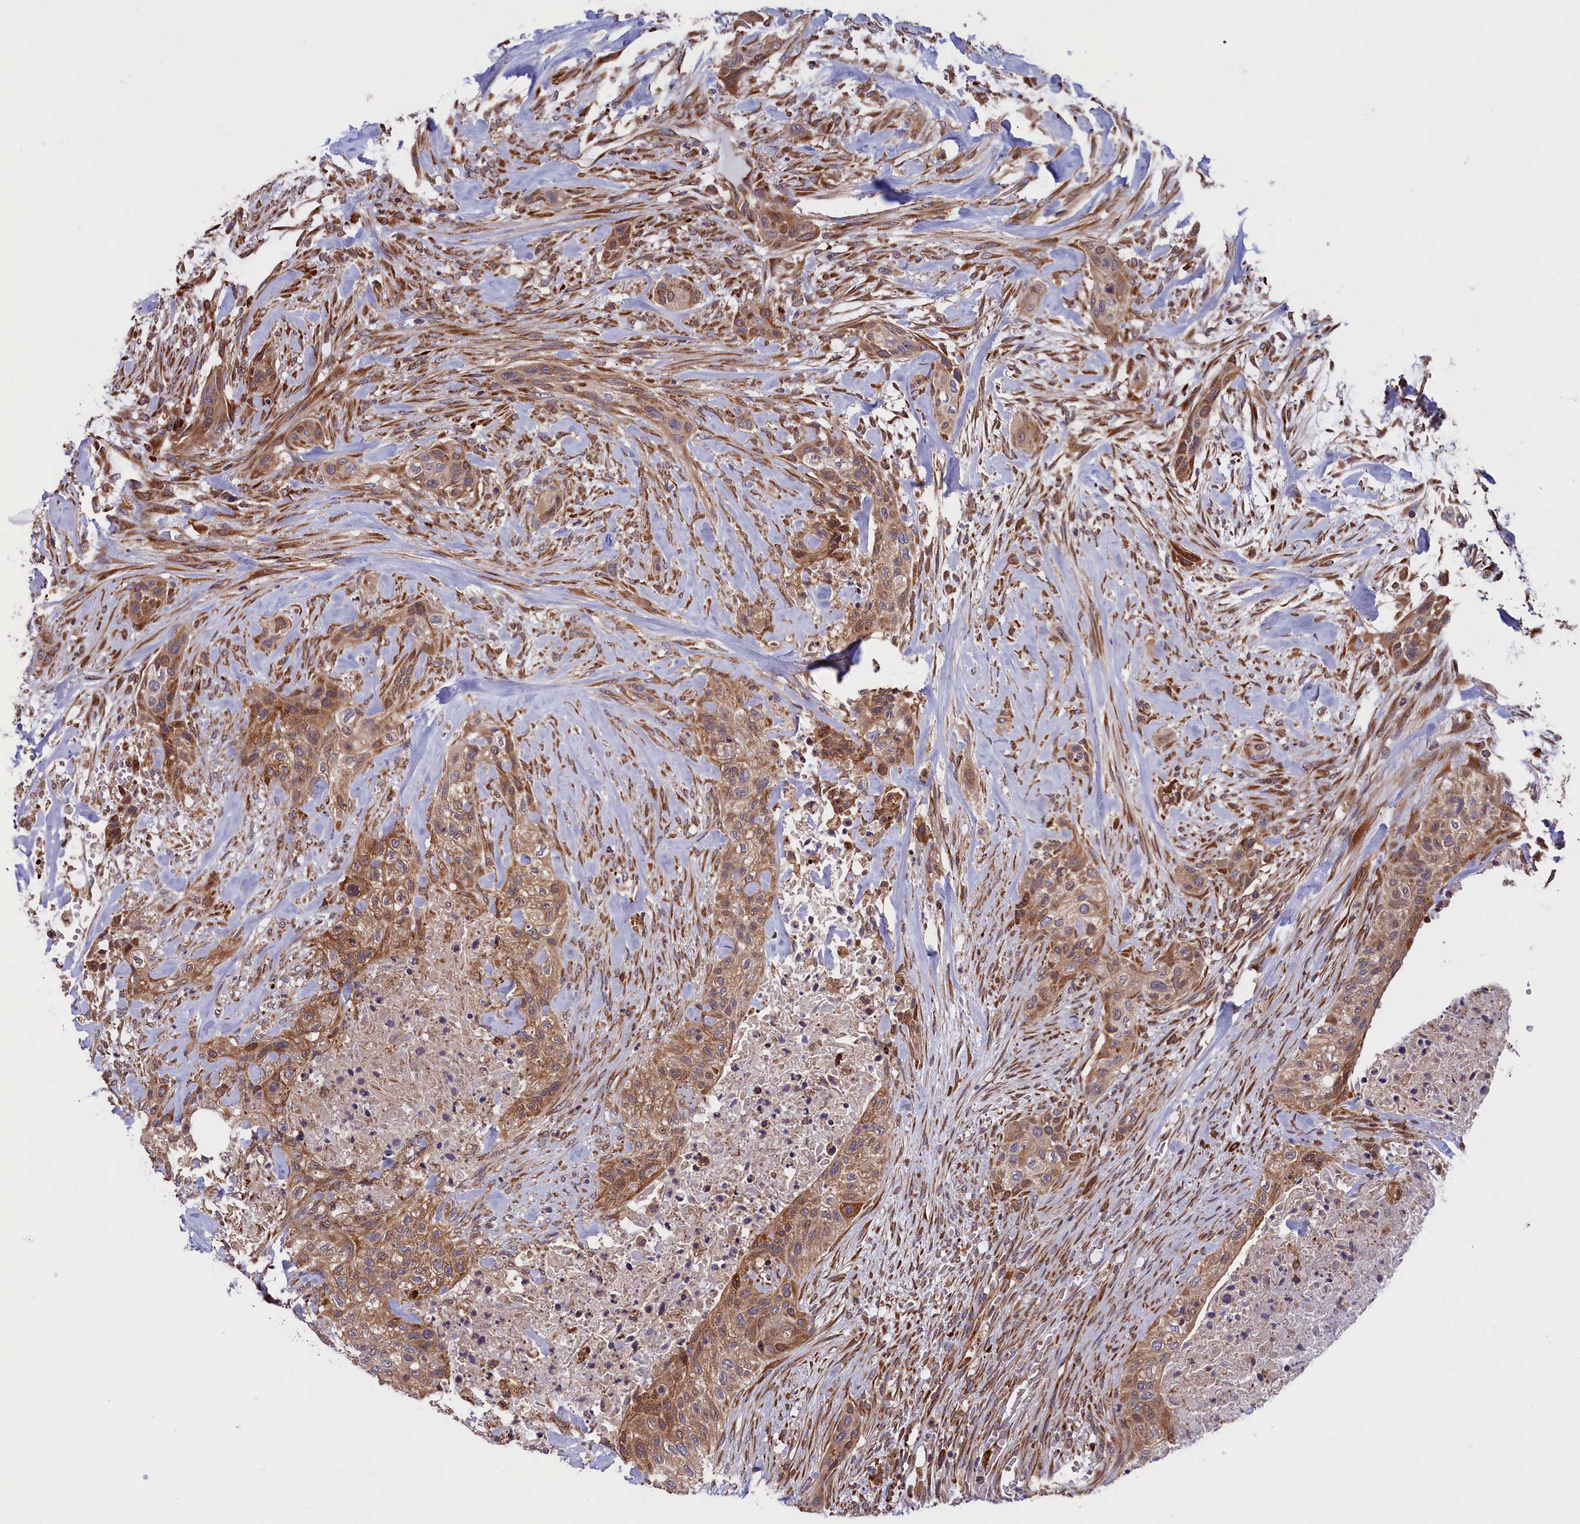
{"staining": {"intensity": "moderate", "quantity": ">75%", "location": "cytoplasmic/membranous"}, "tissue": "urothelial cancer", "cell_type": "Tumor cells", "image_type": "cancer", "snomed": [{"axis": "morphology", "description": "Urothelial carcinoma, High grade"}, {"axis": "topography", "description": "Urinary bladder"}], "caption": "The micrograph shows immunohistochemical staining of urothelial cancer. There is moderate cytoplasmic/membranous expression is appreciated in approximately >75% of tumor cells.", "gene": "PLA2G4C", "patient": {"sex": "male", "age": 35}}